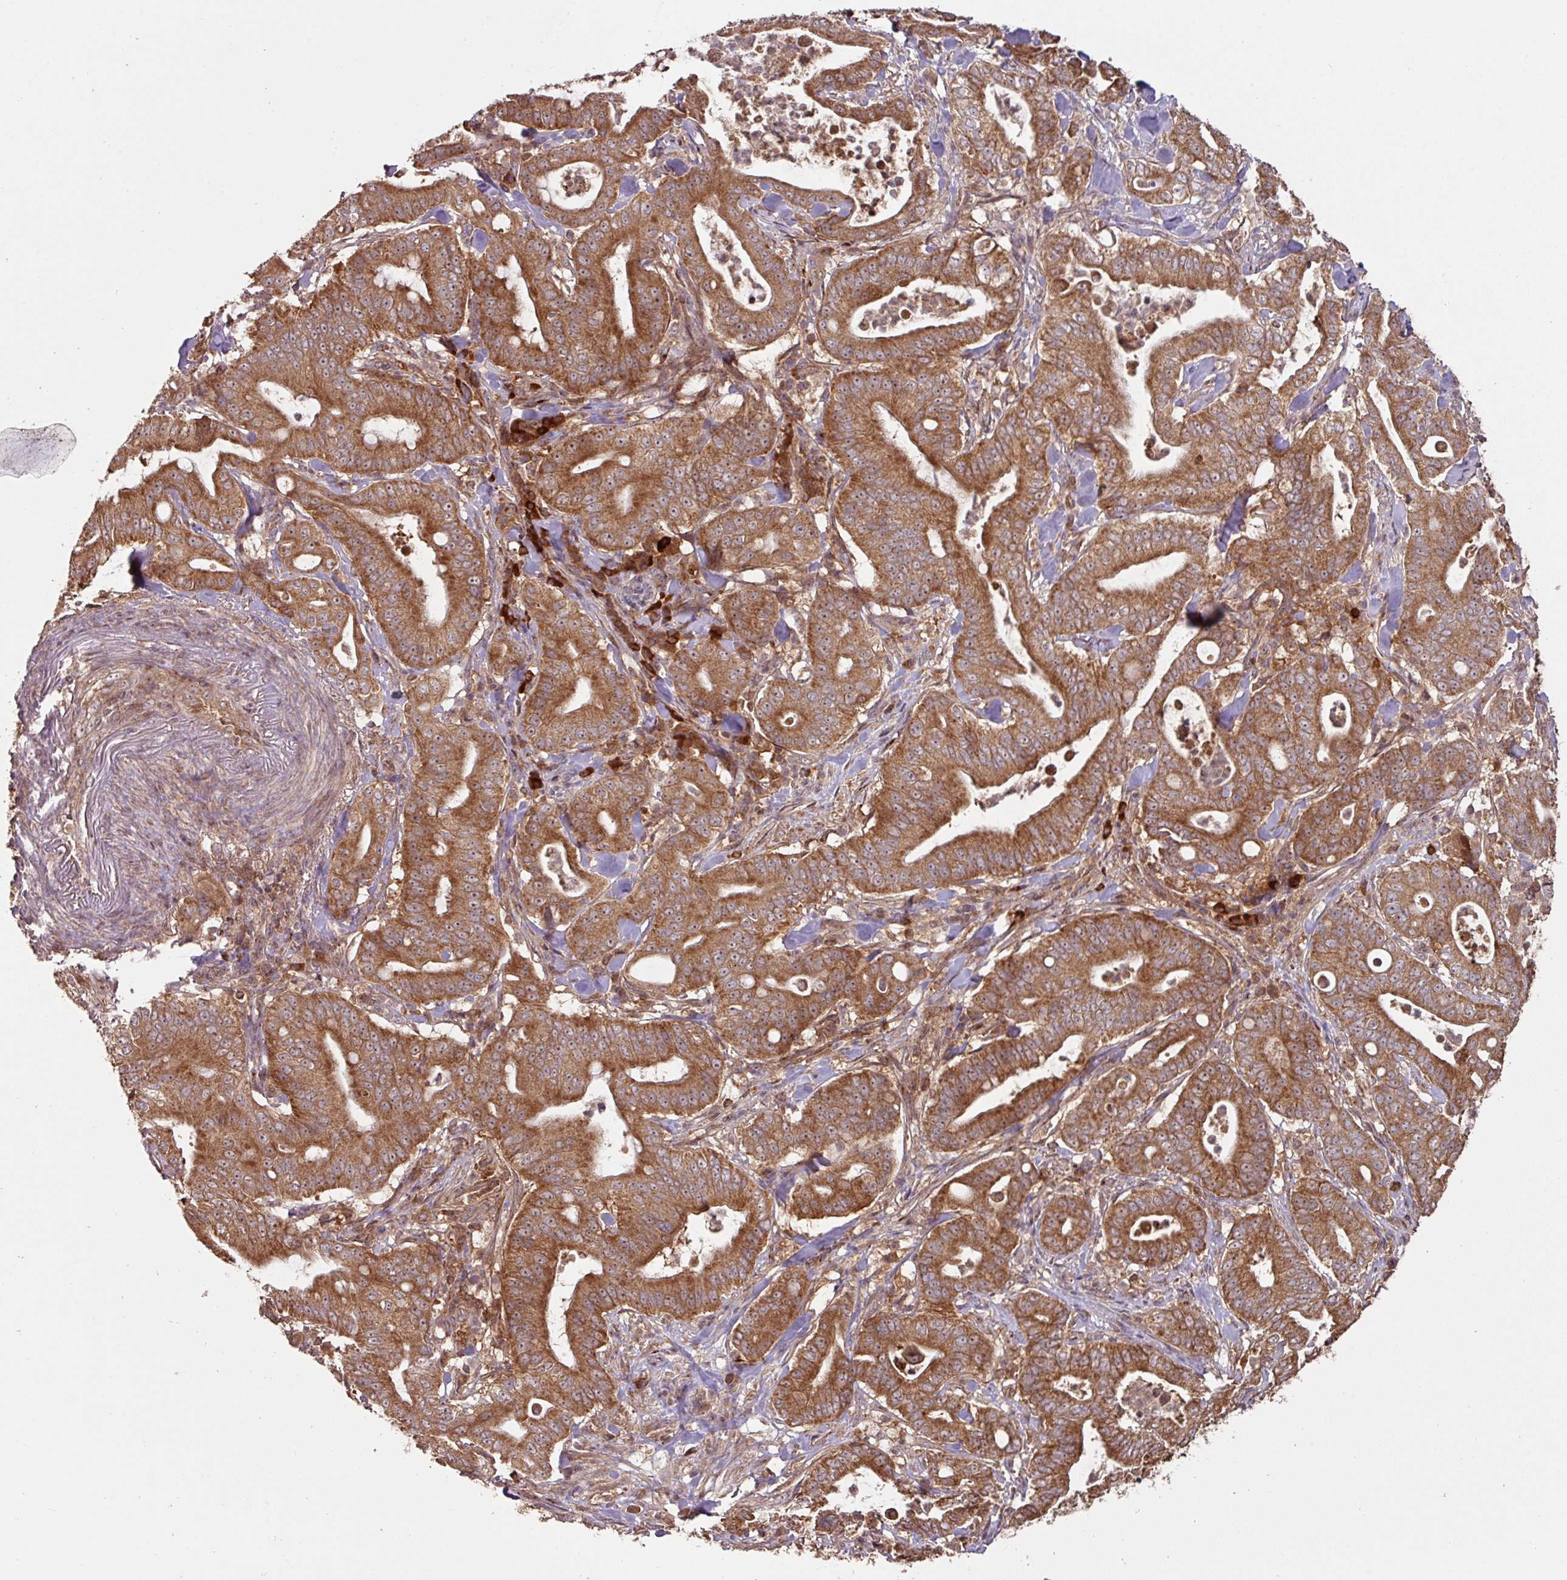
{"staining": {"intensity": "strong", "quantity": ">75%", "location": "cytoplasmic/membranous"}, "tissue": "pancreatic cancer", "cell_type": "Tumor cells", "image_type": "cancer", "snomed": [{"axis": "morphology", "description": "Adenocarcinoma, NOS"}, {"axis": "topography", "description": "Pancreas"}], "caption": "Strong cytoplasmic/membranous staining for a protein is appreciated in about >75% of tumor cells of pancreatic adenocarcinoma using immunohistochemistry (IHC).", "gene": "MRRF", "patient": {"sex": "male", "age": 71}}